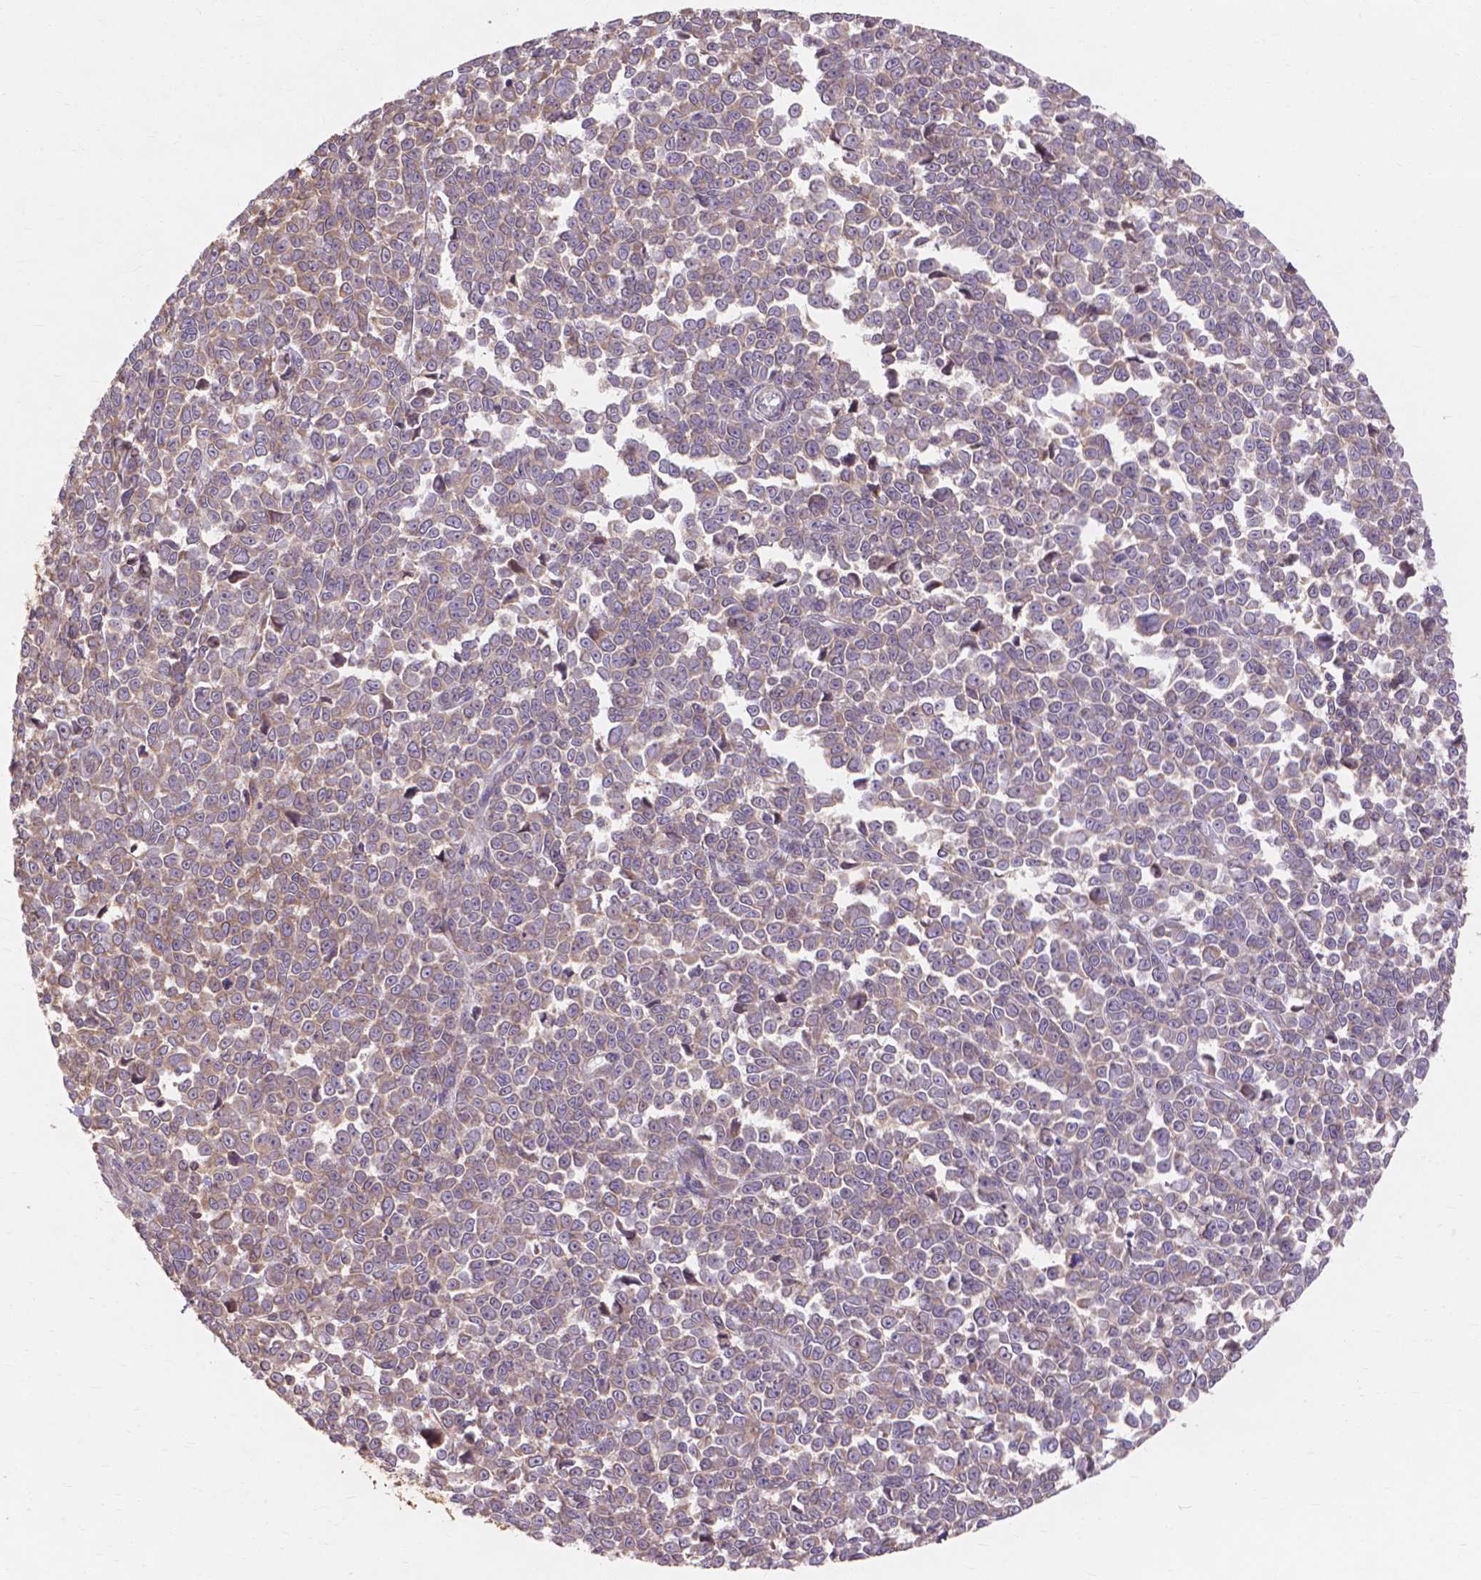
{"staining": {"intensity": "weak", "quantity": ">75%", "location": "cytoplasmic/membranous"}, "tissue": "melanoma", "cell_type": "Tumor cells", "image_type": "cancer", "snomed": [{"axis": "morphology", "description": "Malignant melanoma, NOS"}, {"axis": "topography", "description": "Skin"}], "caption": "Melanoma stained with immunohistochemistry (IHC) shows weak cytoplasmic/membranous expression in approximately >75% of tumor cells.", "gene": "TAB2", "patient": {"sex": "female", "age": 95}}